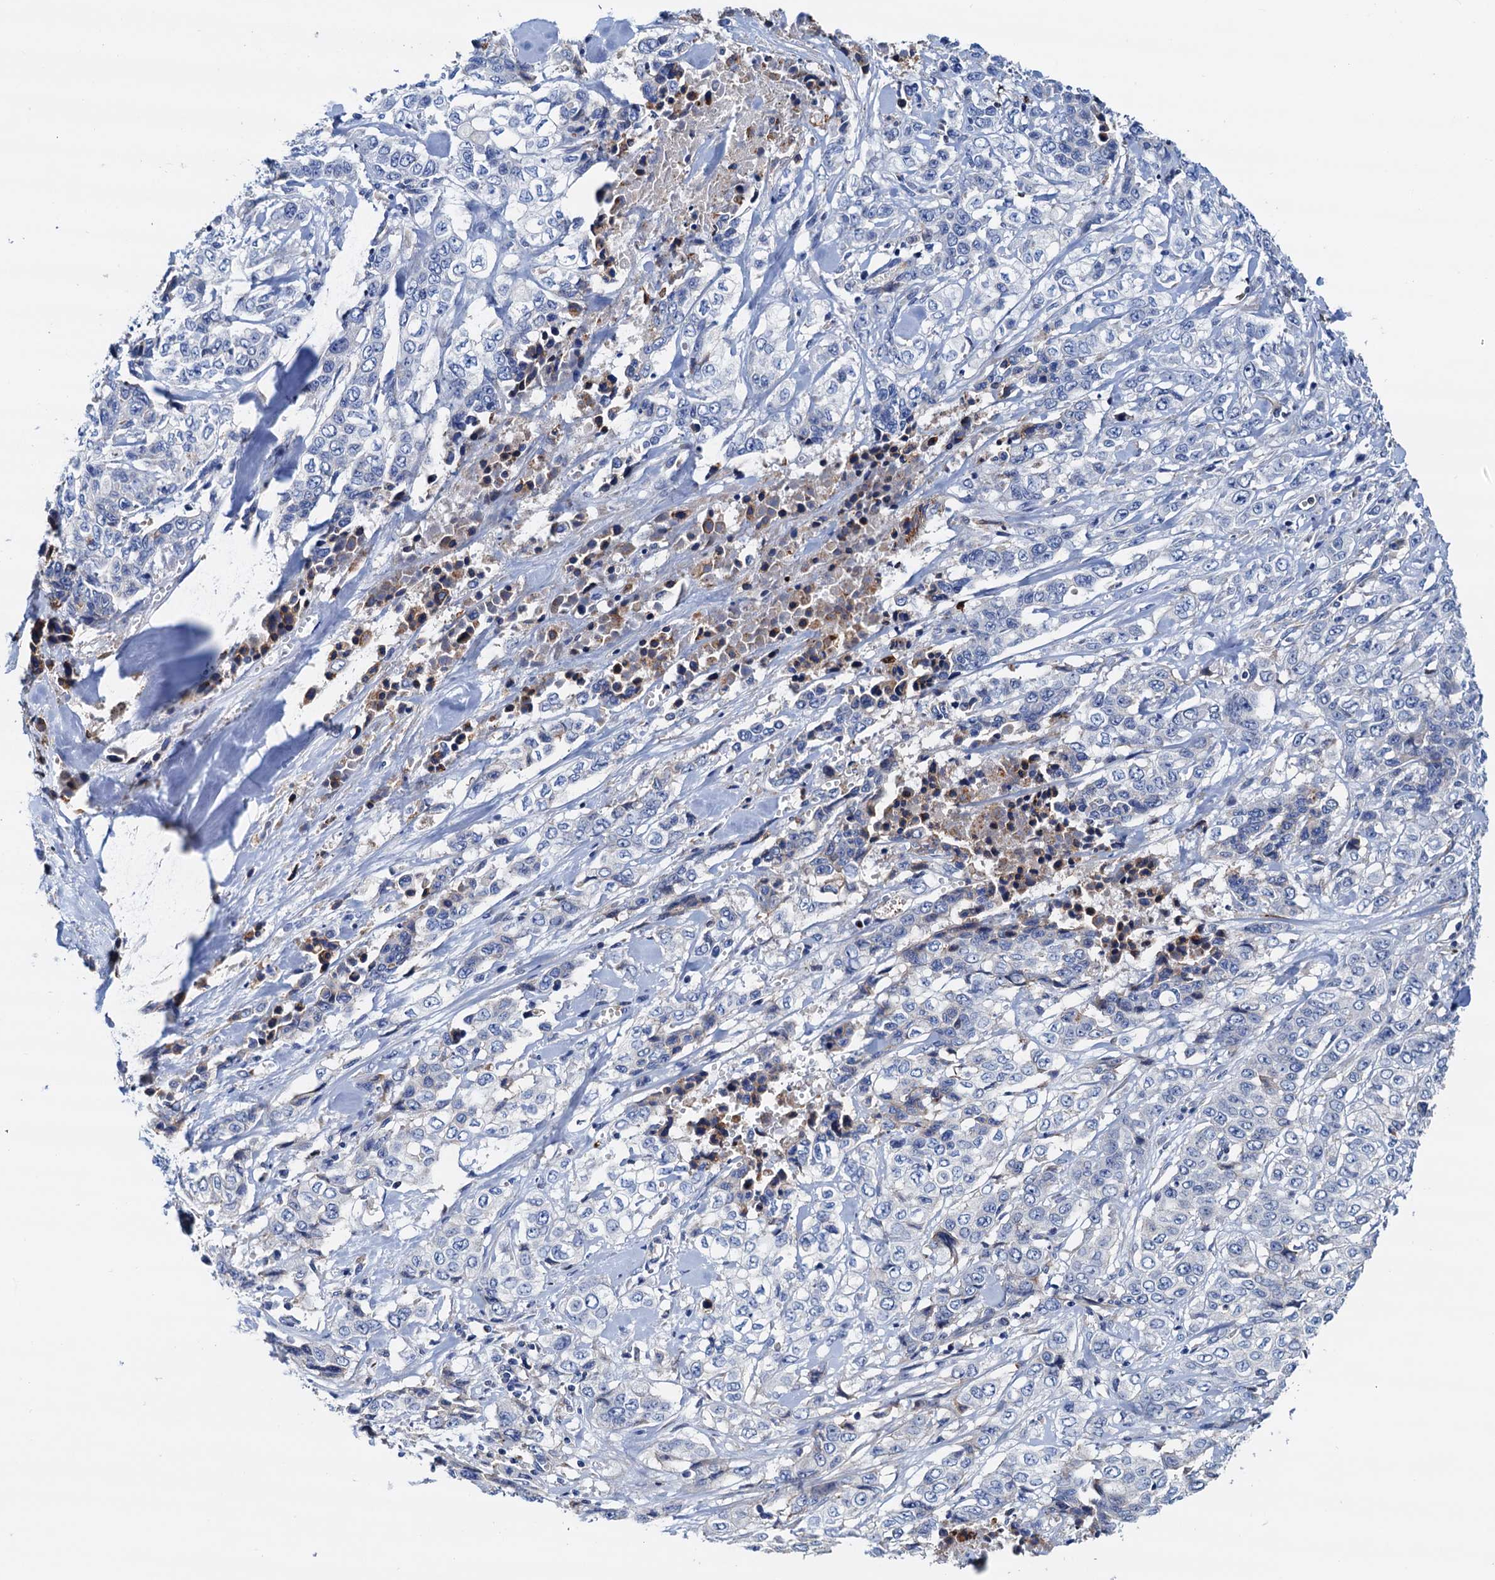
{"staining": {"intensity": "negative", "quantity": "none", "location": "none"}, "tissue": "stomach cancer", "cell_type": "Tumor cells", "image_type": "cancer", "snomed": [{"axis": "morphology", "description": "Adenocarcinoma, NOS"}, {"axis": "topography", "description": "Stomach, upper"}], "caption": "Immunohistochemical staining of stomach cancer (adenocarcinoma) demonstrates no significant positivity in tumor cells.", "gene": "RASSF9", "patient": {"sex": "male", "age": 62}}